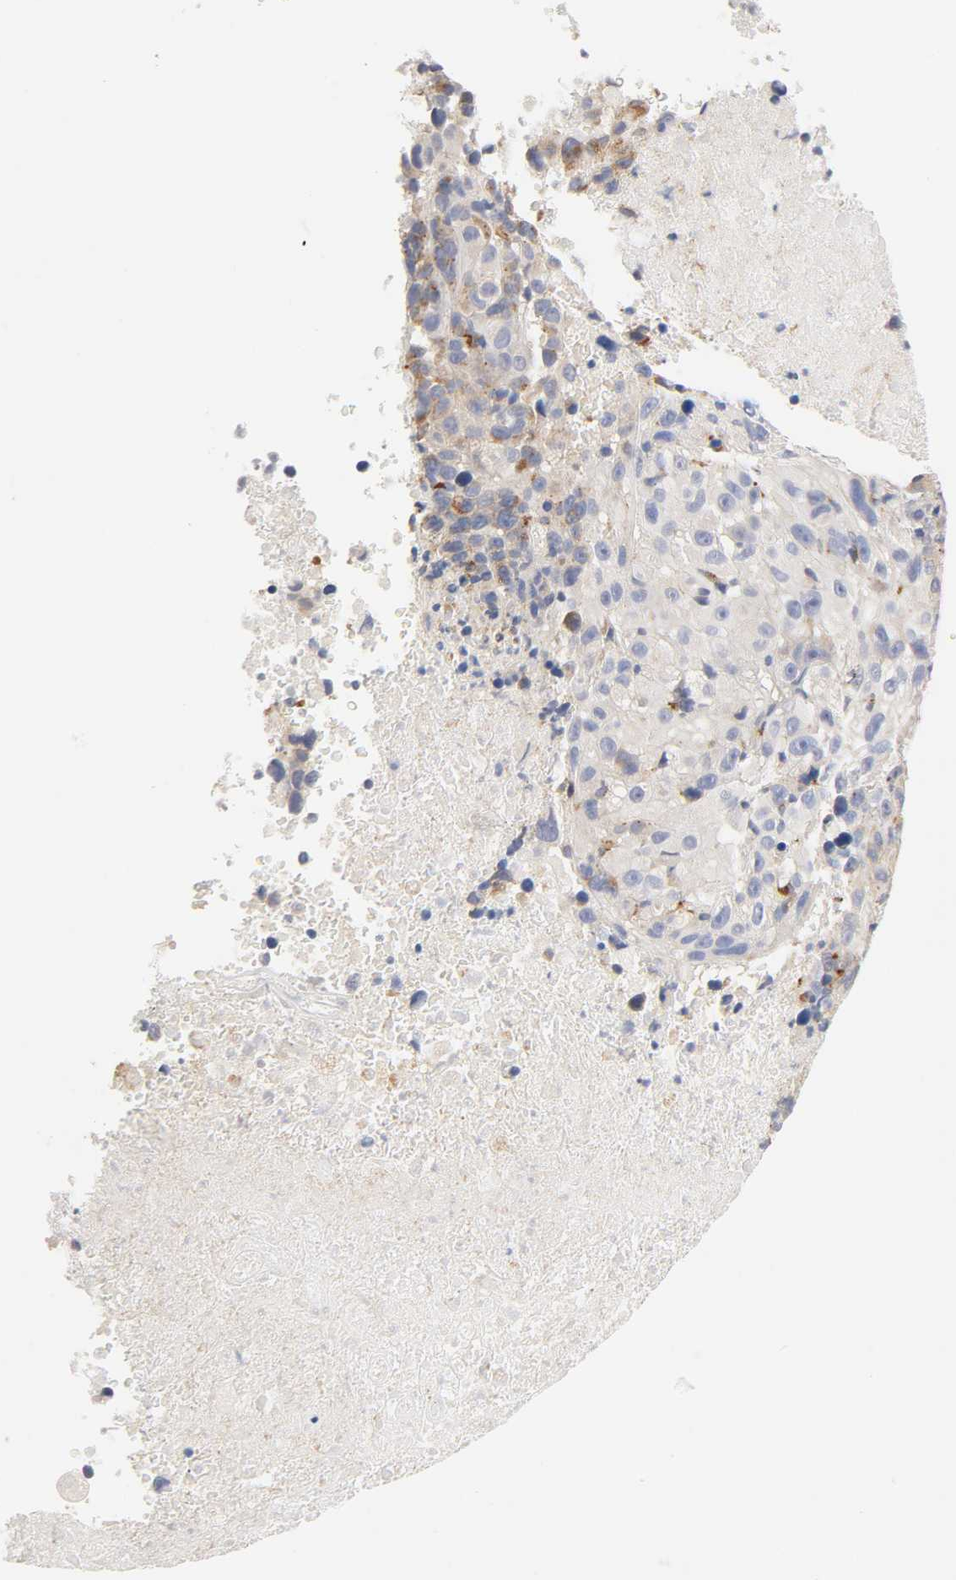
{"staining": {"intensity": "weak", "quantity": "25%-75%", "location": "cytoplasmic/membranous"}, "tissue": "melanoma", "cell_type": "Tumor cells", "image_type": "cancer", "snomed": [{"axis": "morphology", "description": "Malignant melanoma, Metastatic site"}, {"axis": "topography", "description": "Cerebral cortex"}], "caption": "An IHC photomicrograph of neoplastic tissue is shown. Protein staining in brown shows weak cytoplasmic/membranous positivity in melanoma within tumor cells. (Stains: DAB in brown, nuclei in blue, Microscopy: brightfield microscopy at high magnification).", "gene": "SEMA5A", "patient": {"sex": "female", "age": 52}}